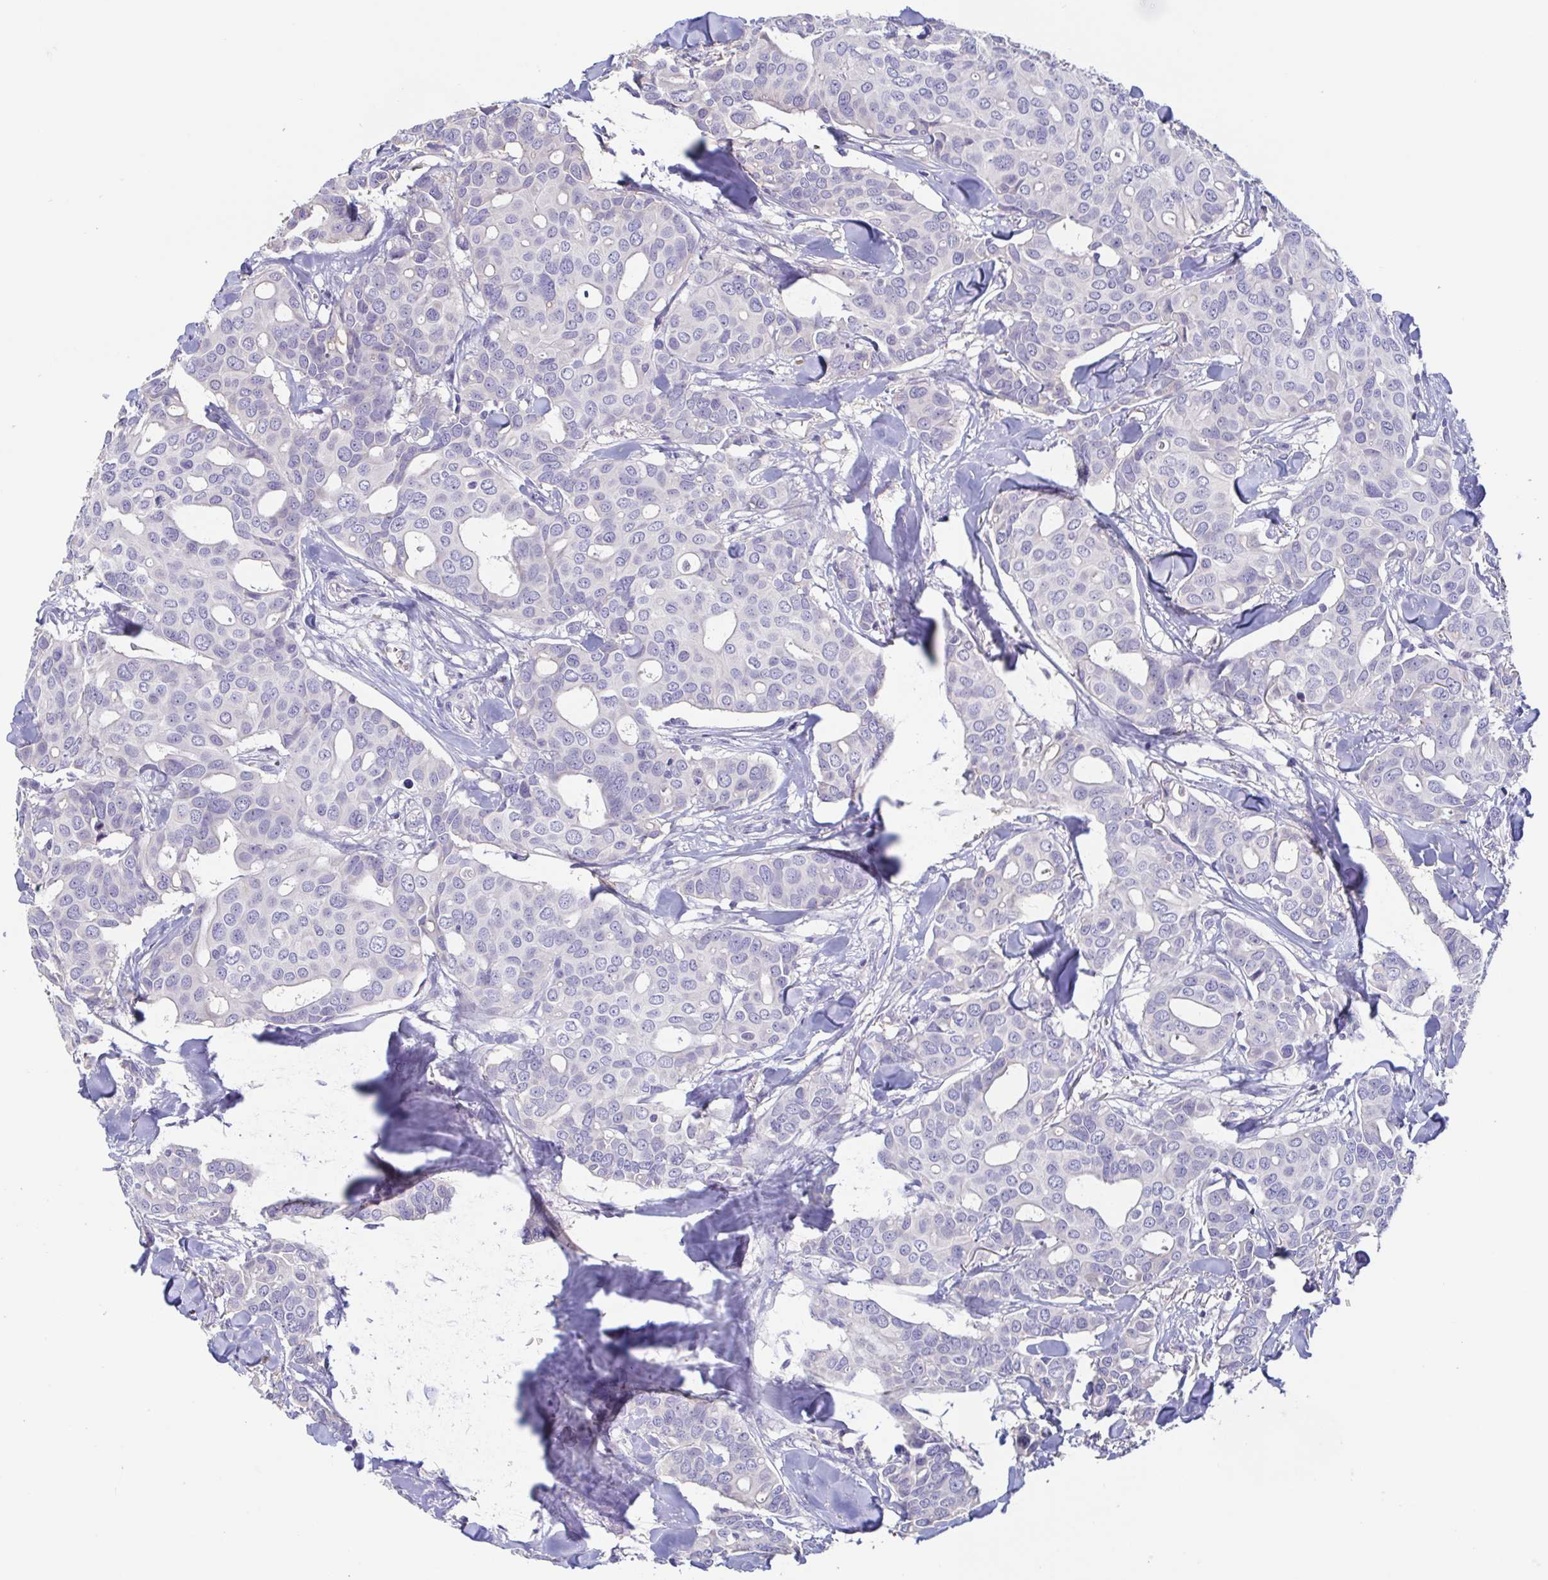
{"staining": {"intensity": "negative", "quantity": "none", "location": "none"}, "tissue": "breast cancer", "cell_type": "Tumor cells", "image_type": "cancer", "snomed": [{"axis": "morphology", "description": "Duct carcinoma"}, {"axis": "topography", "description": "Breast"}], "caption": "Breast invasive ductal carcinoma stained for a protein using immunohistochemistry shows no positivity tumor cells.", "gene": "TREH", "patient": {"sex": "female", "age": 54}}